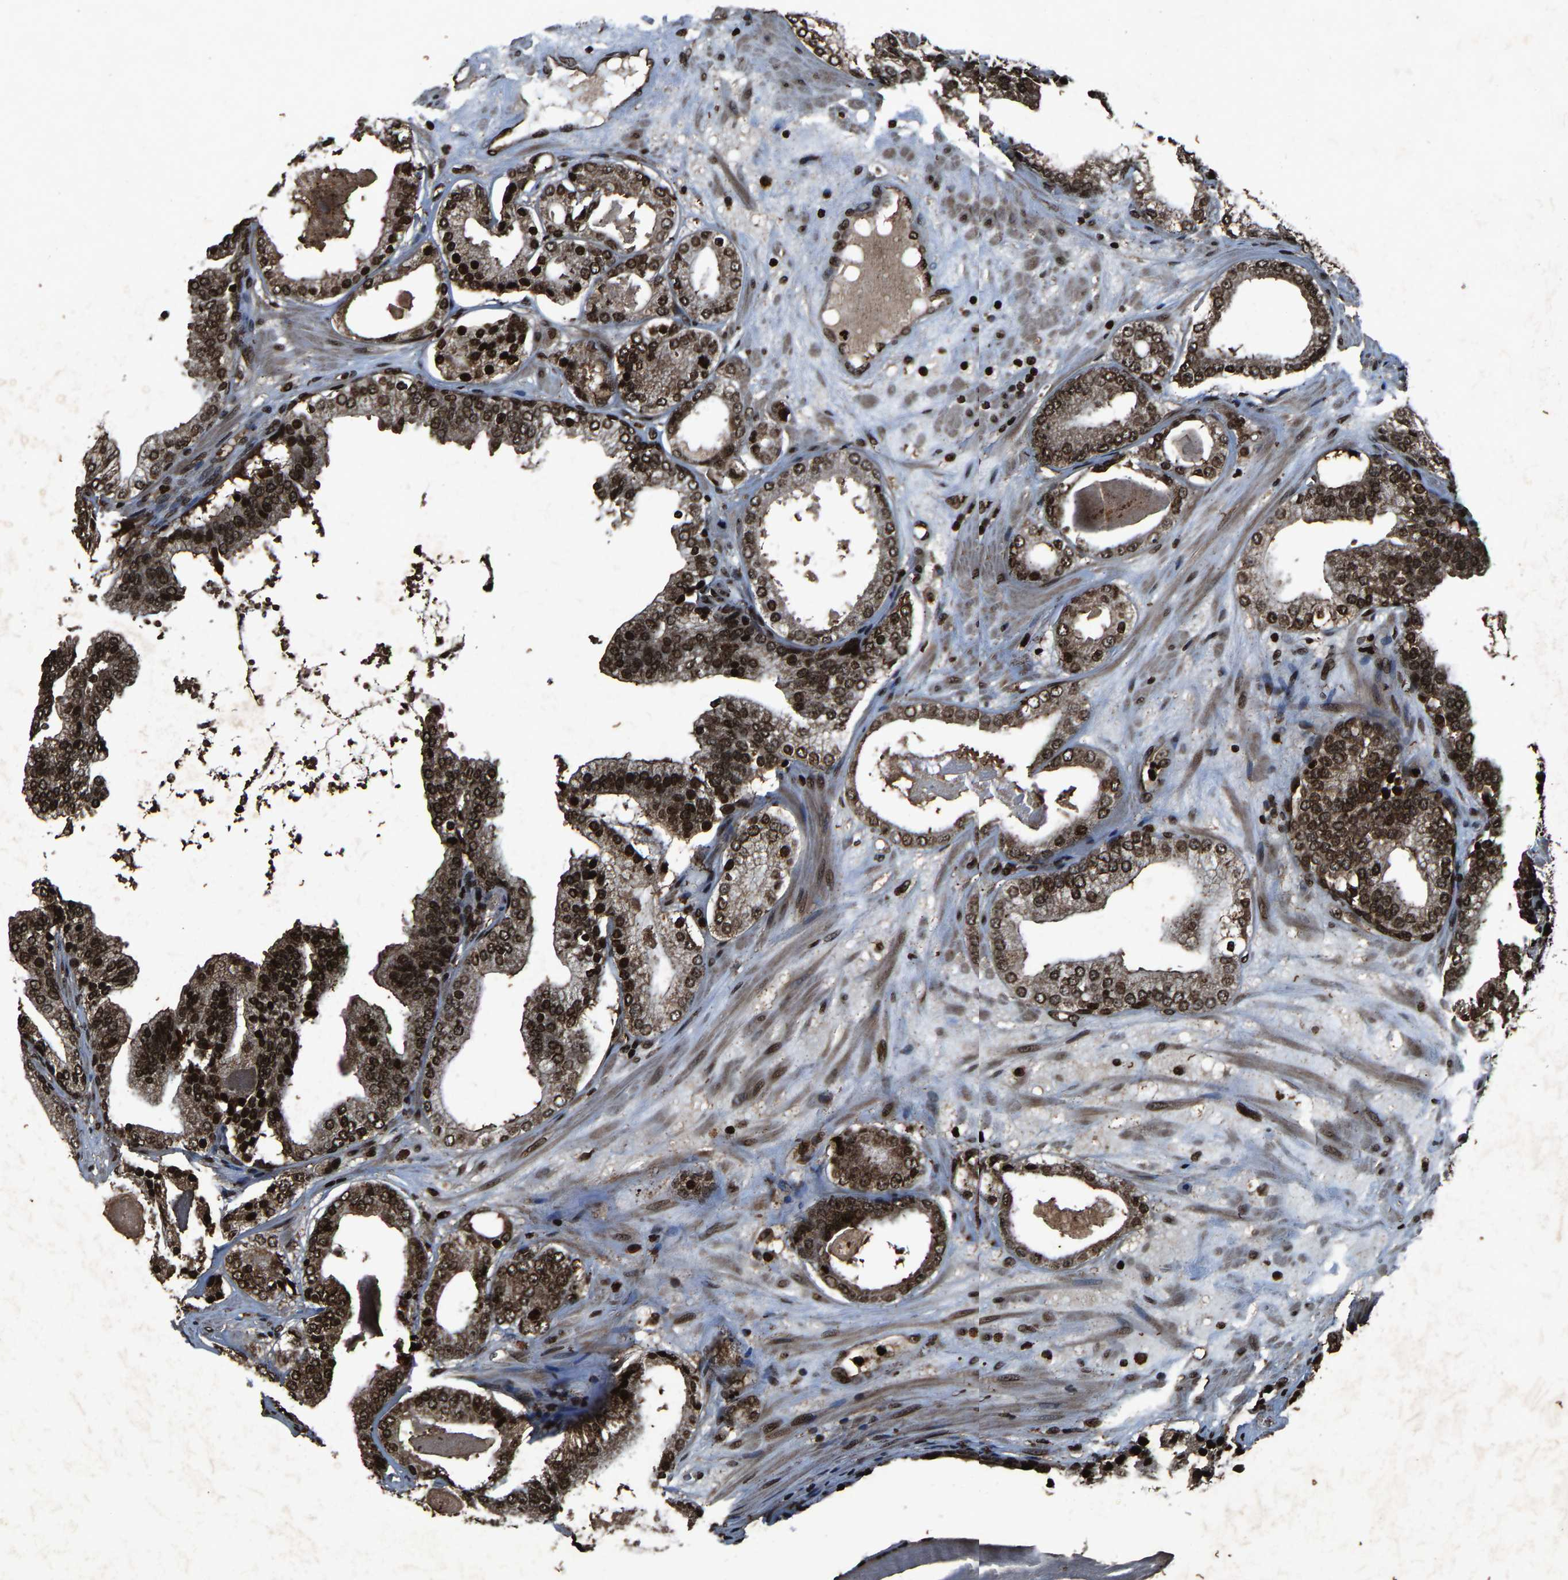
{"staining": {"intensity": "strong", "quantity": ">75%", "location": "nuclear"}, "tissue": "prostate cancer", "cell_type": "Tumor cells", "image_type": "cancer", "snomed": [{"axis": "morphology", "description": "Adenocarcinoma, High grade"}, {"axis": "topography", "description": "Prostate"}], "caption": "Immunohistochemistry (IHC) of prostate adenocarcinoma (high-grade) exhibits high levels of strong nuclear positivity in approximately >75% of tumor cells.", "gene": "H4C1", "patient": {"sex": "male", "age": 68}}